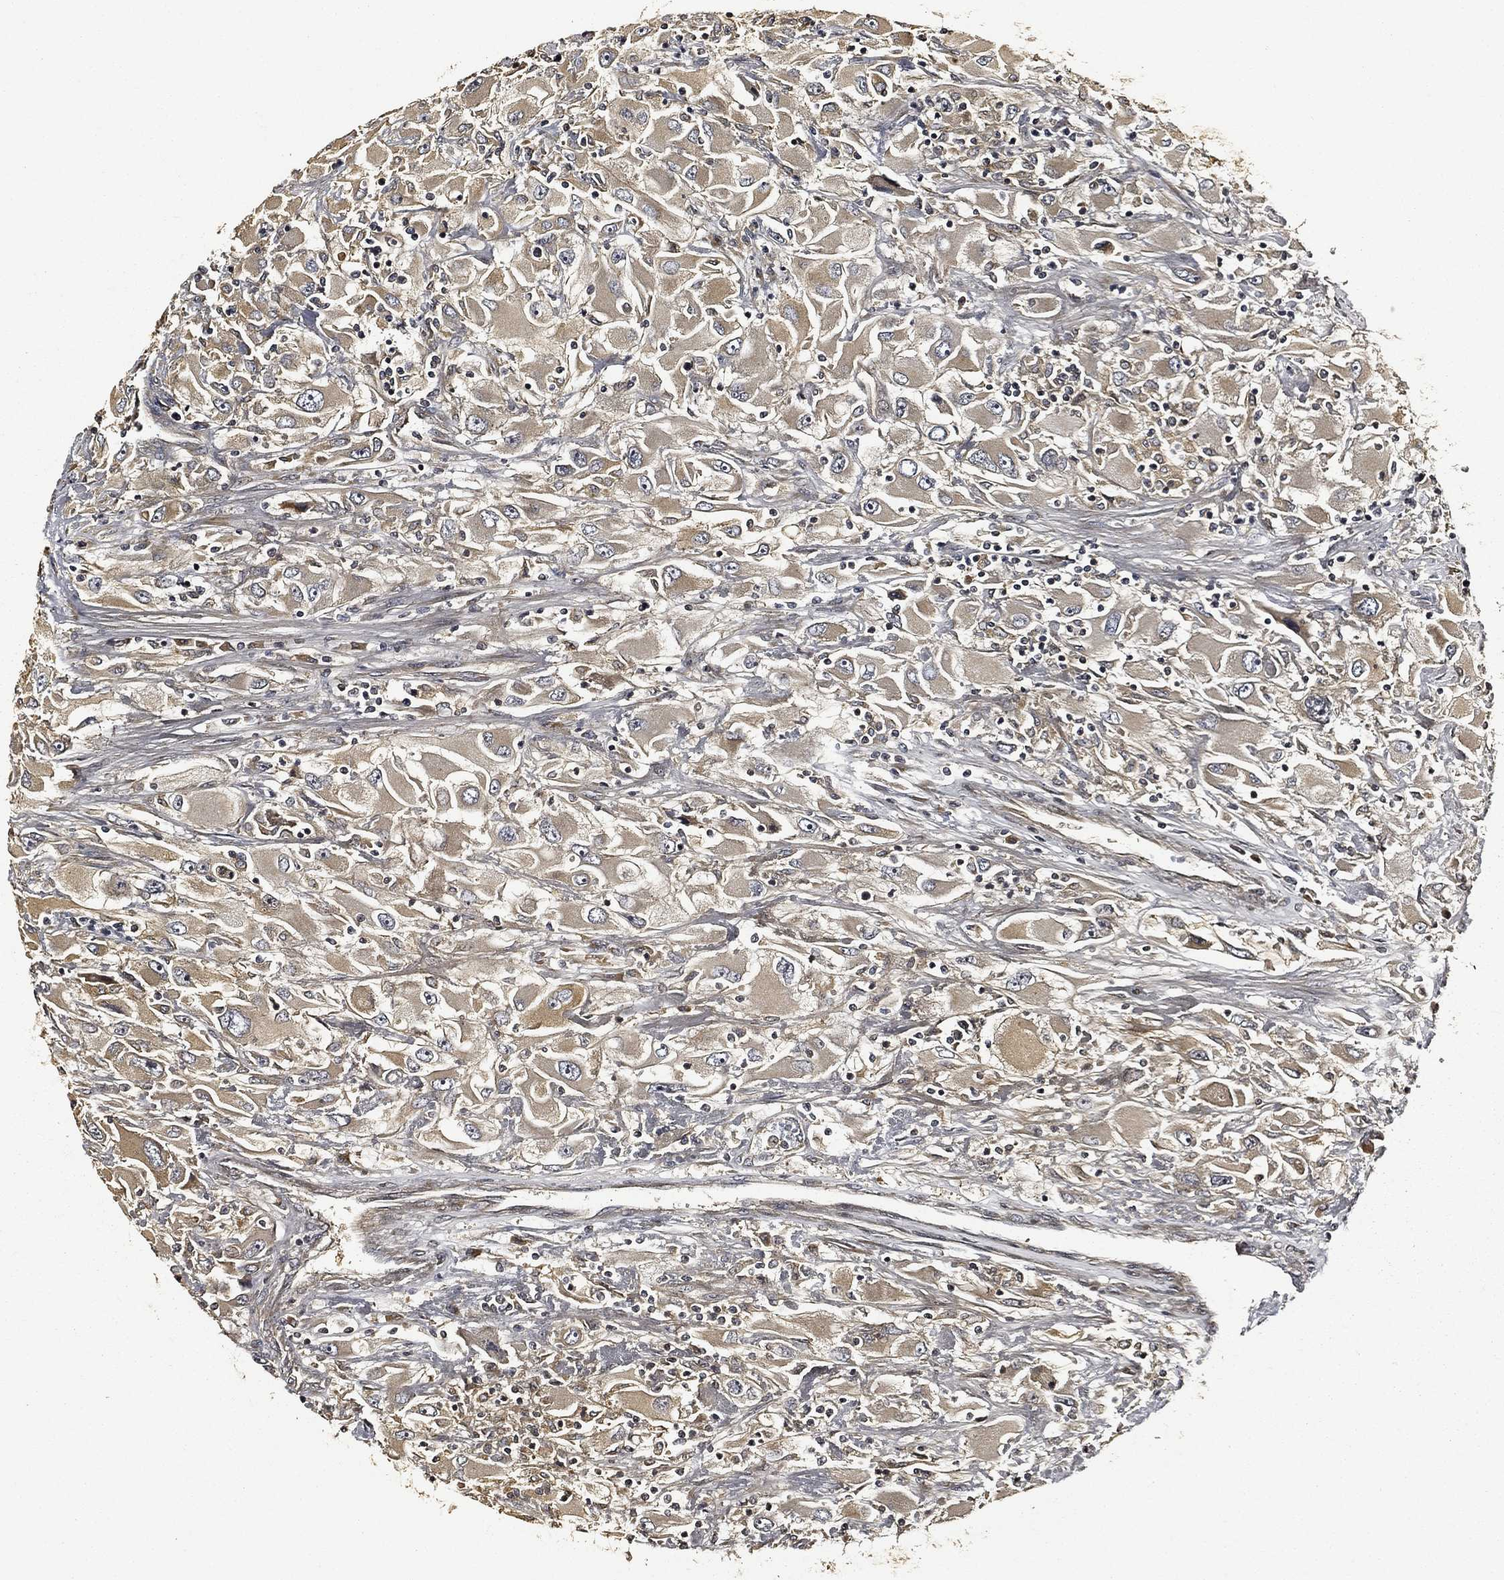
{"staining": {"intensity": "moderate", "quantity": "25%-75%", "location": "cytoplasmic/membranous"}, "tissue": "renal cancer", "cell_type": "Tumor cells", "image_type": "cancer", "snomed": [{"axis": "morphology", "description": "Adenocarcinoma, NOS"}, {"axis": "topography", "description": "Kidney"}], "caption": "IHC of human renal cancer exhibits medium levels of moderate cytoplasmic/membranous expression in about 25%-75% of tumor cells.", "gene": "BABAM2", "patient": {"sex": "female", "age": 52}}